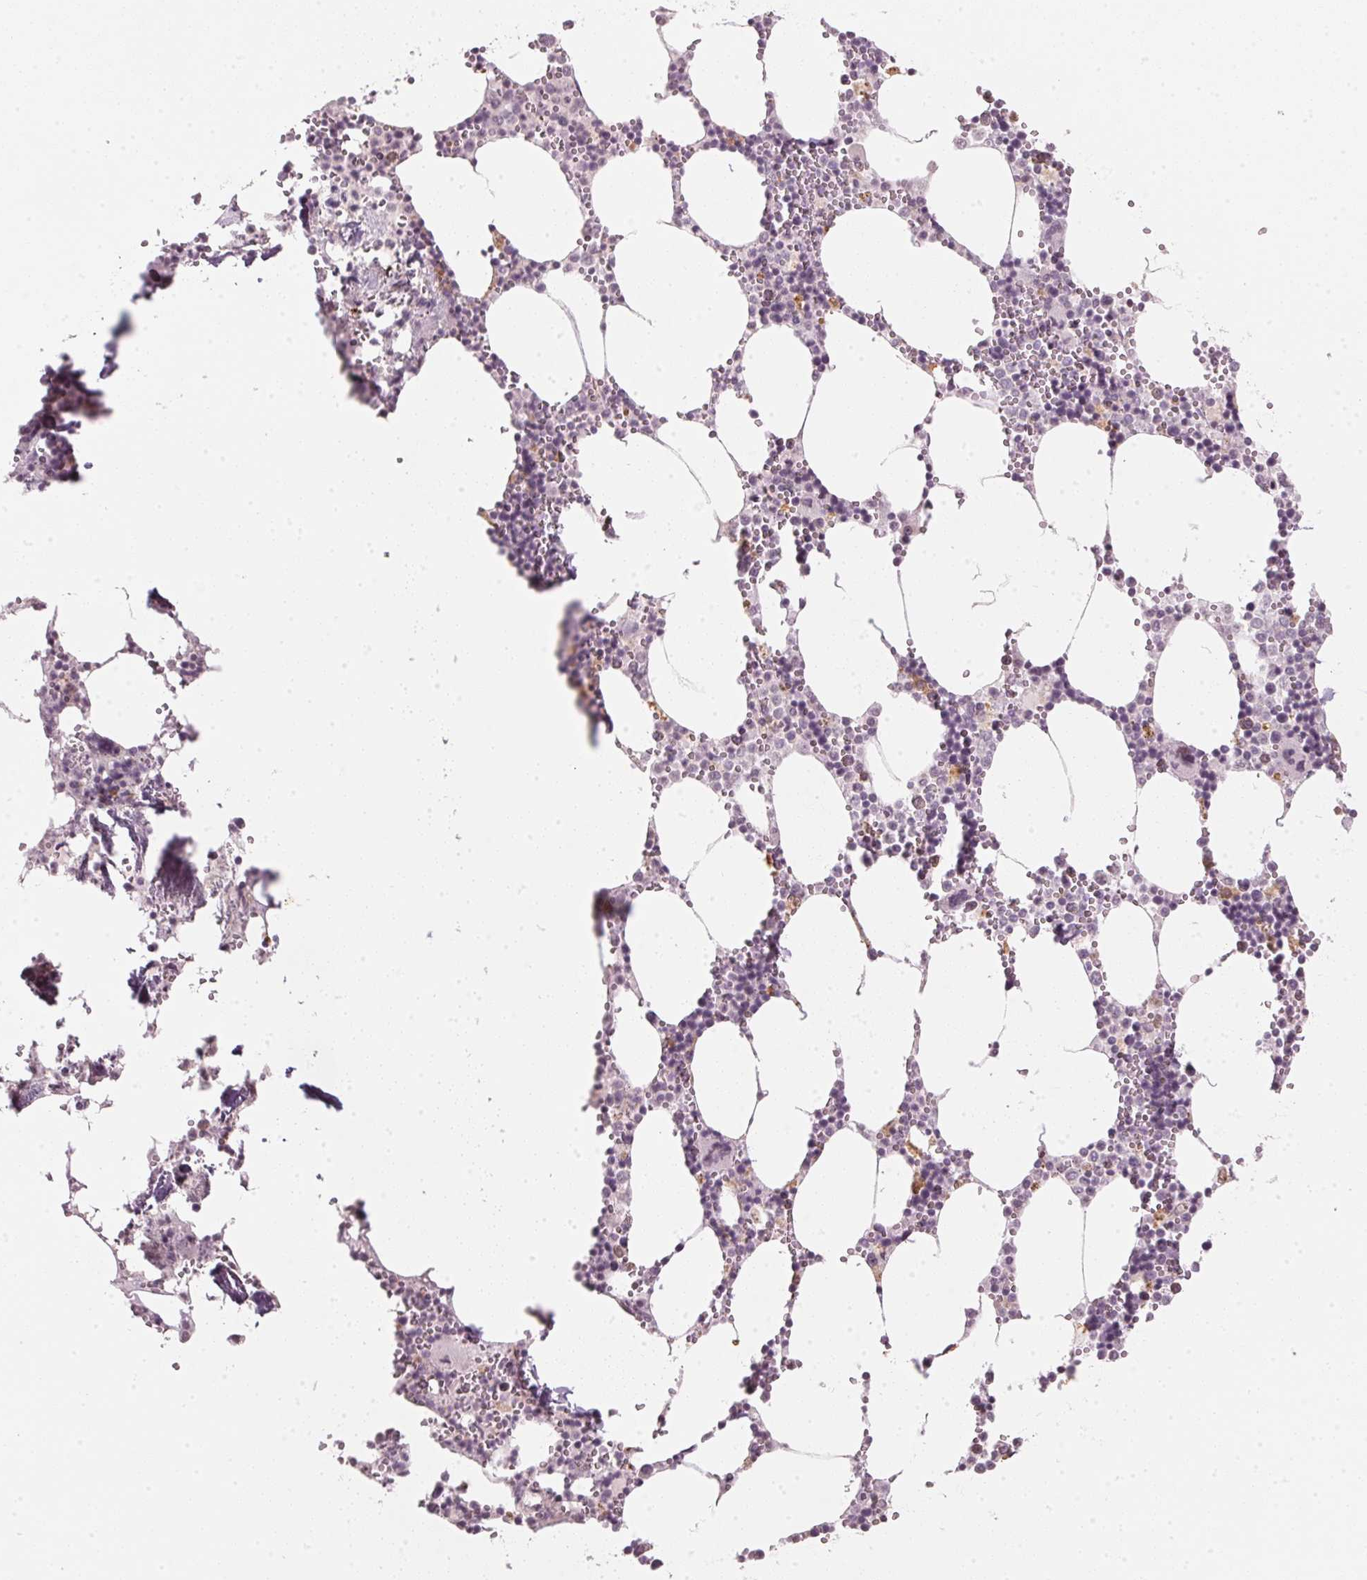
{"staining": {"intensity": "negative", "quantity": "none", "location": "none"}, "tissue": "bone marrow", "cell_type": "Hematopoietic cells", "image_type": "normal", "snomed": [{"axis": "morphology", "description": "Normal tissue, NOS"}, {"axis": "topography", "description": "Bone marrow"}], "caption": "Bone marrow was stained to show a protein in brown. There is no significant staining in hematopoietic cells. (Brightfield microscopy of DAB IHC at high magnification).", "gene": "SFRP4", "patient": {"sex": "male", "age": 54}}